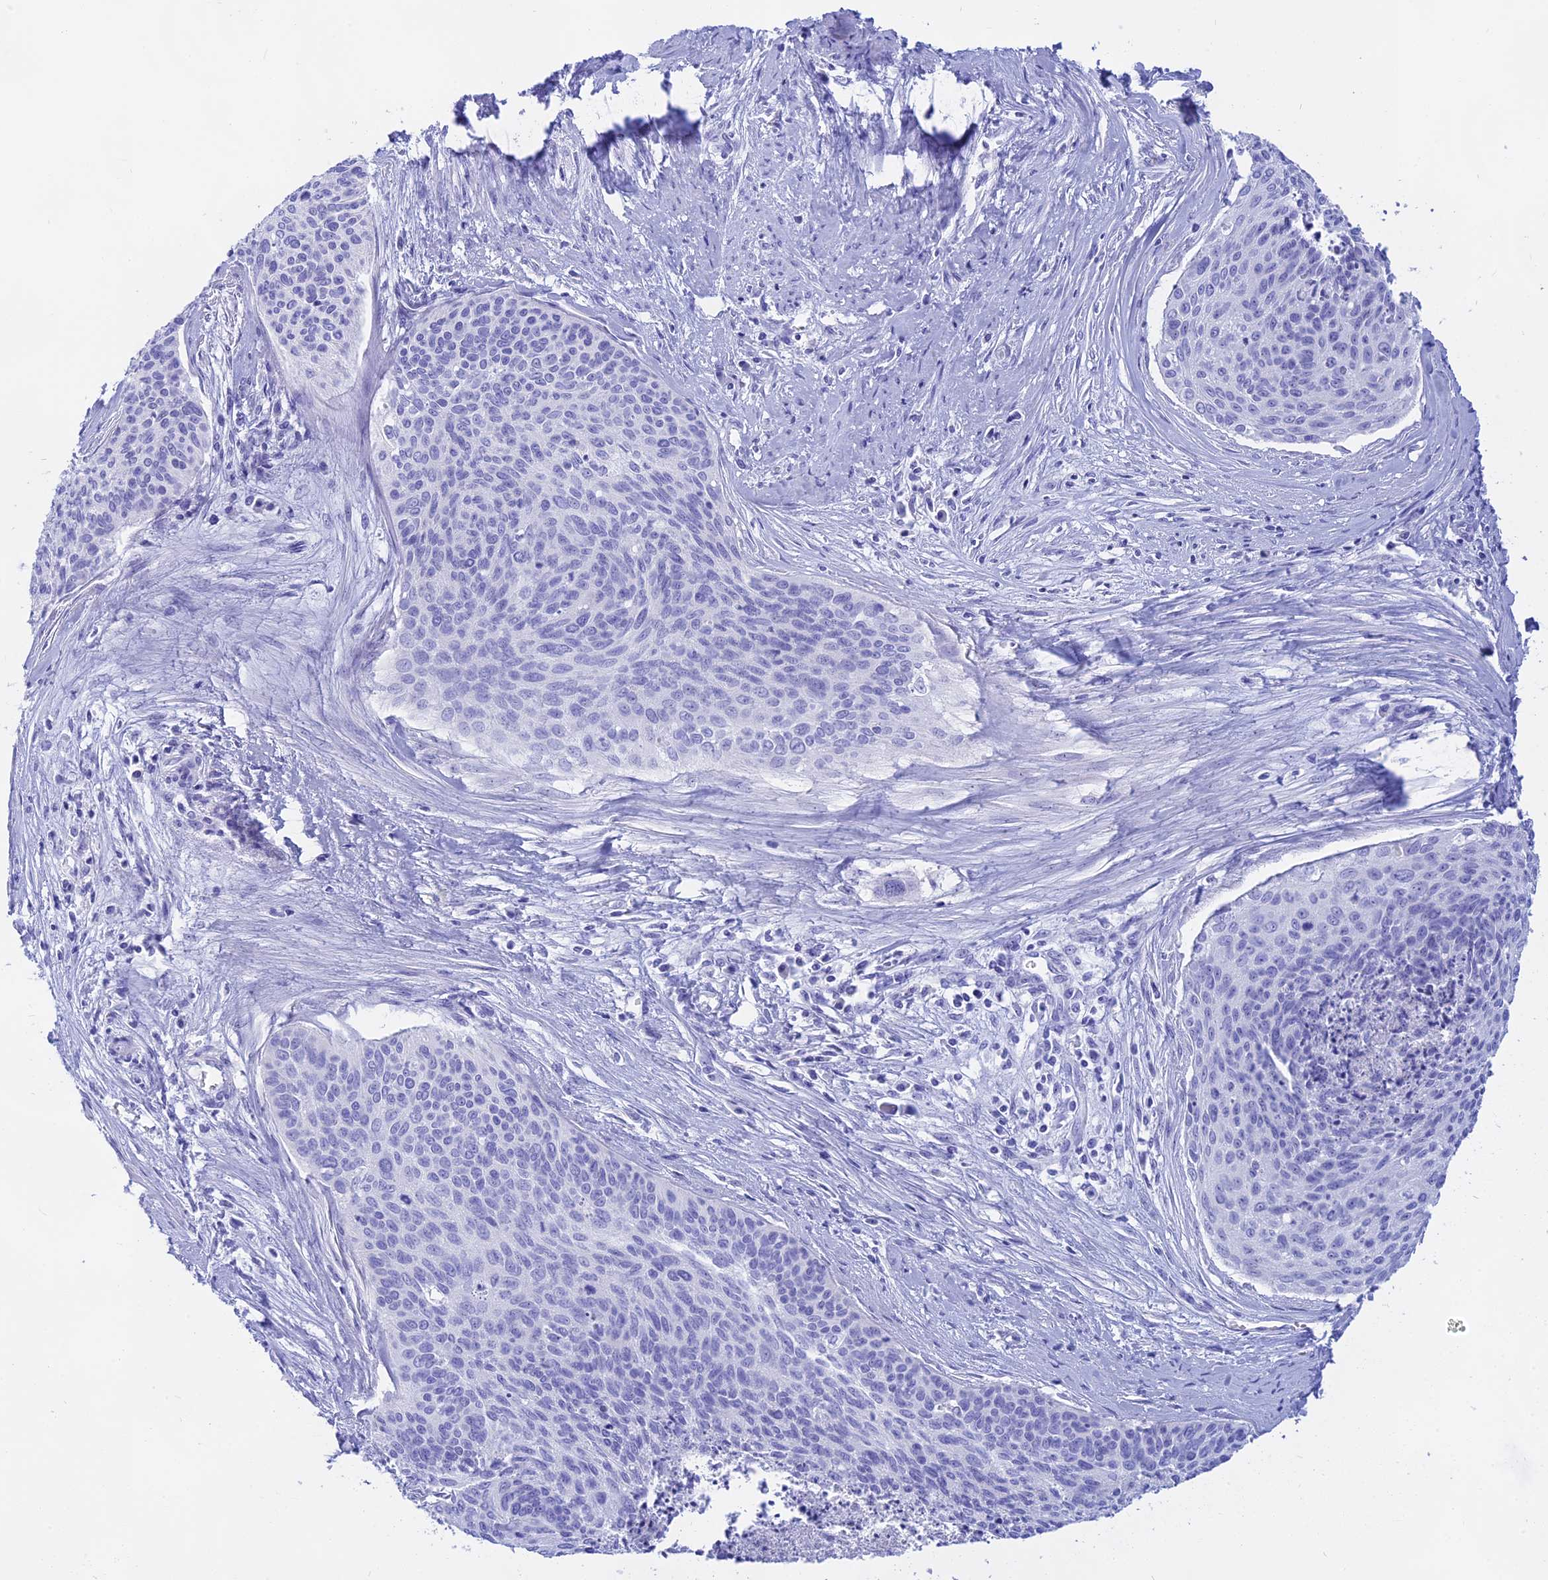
{"staining": {"intensity": "negative", "quantity": "none", "location": "none"}, "tissue": "cervical cancer", "cell_type": "Tumor cells", "image_type": "cancer", "snomed": [{"axis": "morphology", "description": "Squamous cell carcinoma, NOS"}, {"axis": "topography", "description": "Cervix"}], "caption": "A photomicrograph of human cervical cancer is negative for staining in tumor cells.", "gene": "ISCA1", "patient": {"sex": "female", "age": 55}}